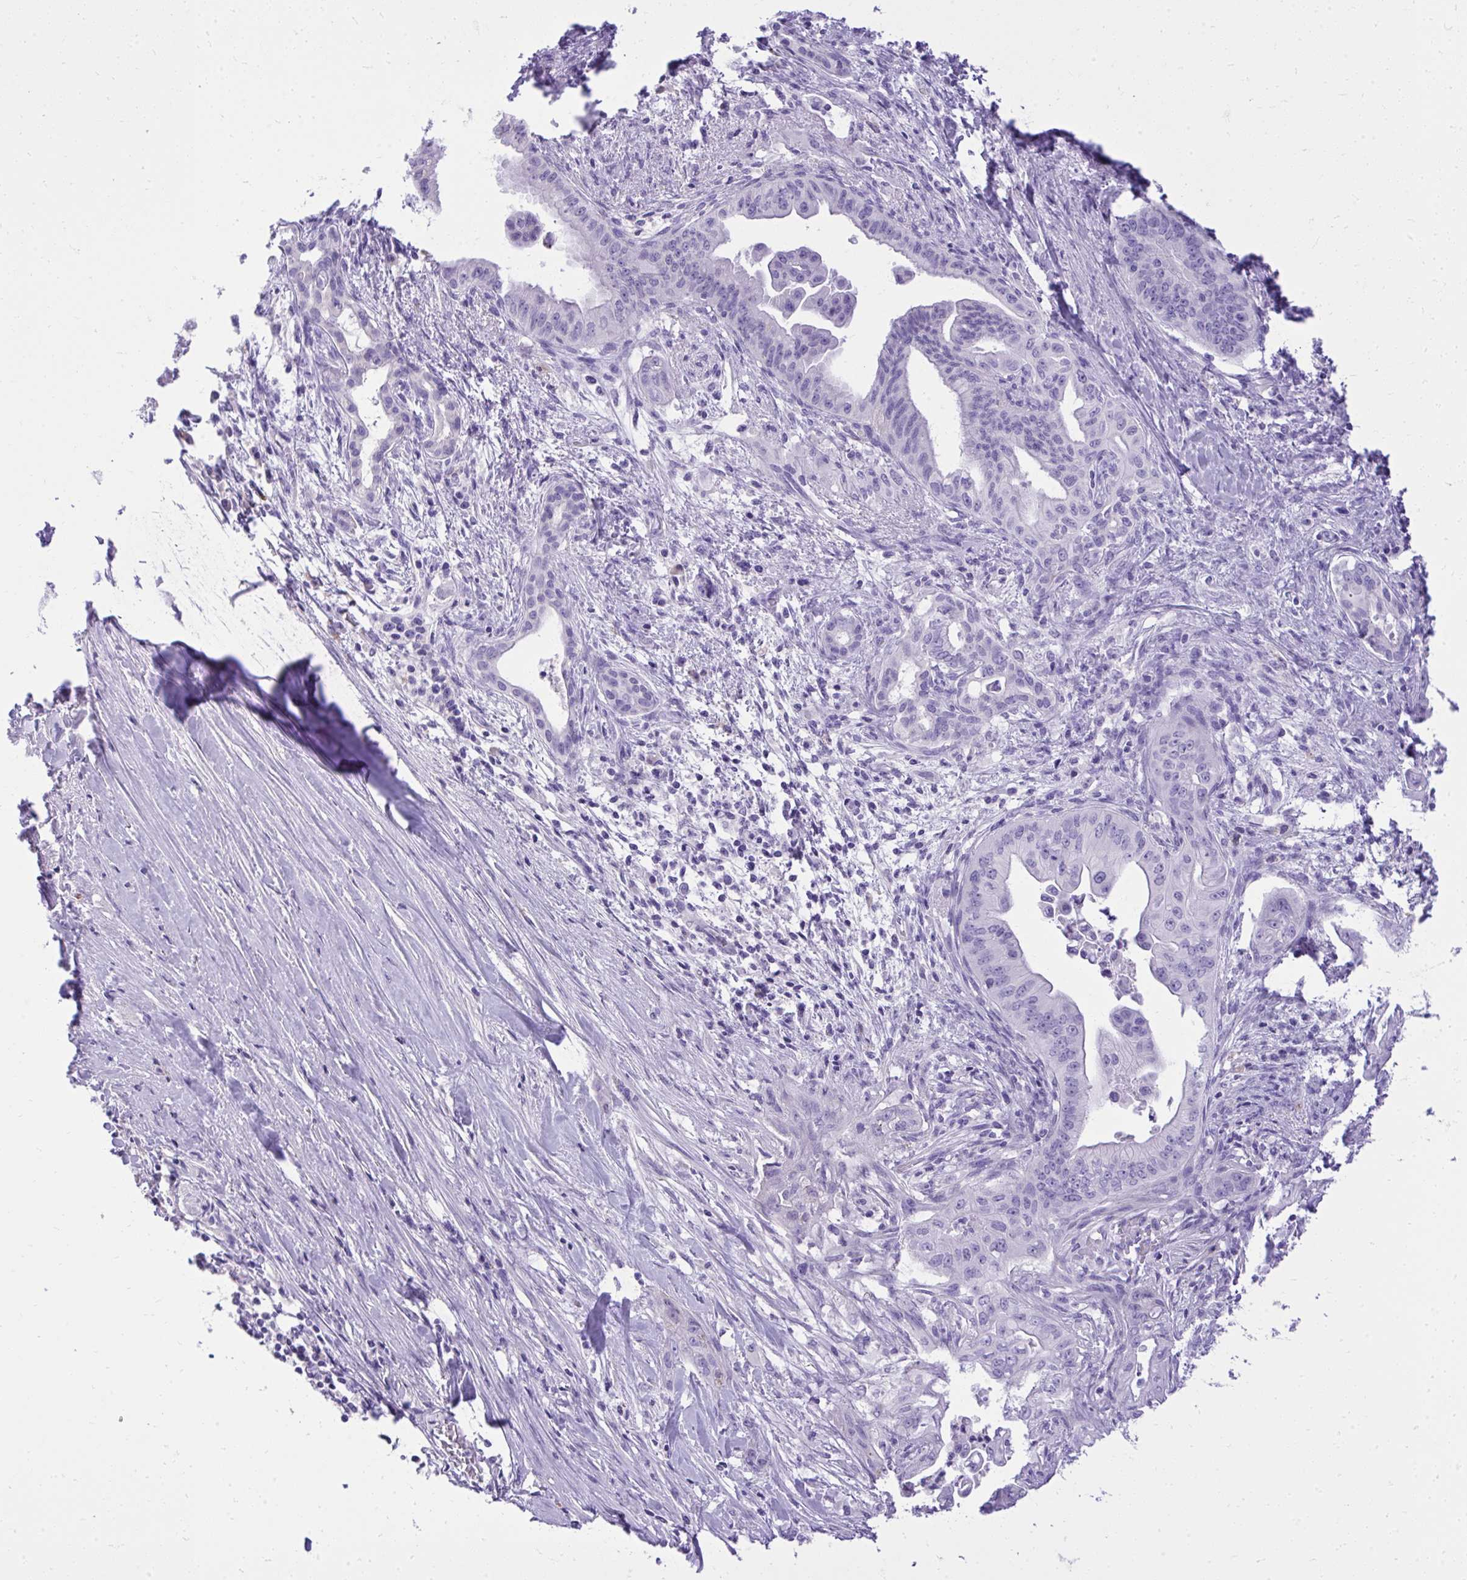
{"staining": {"intensity": "negative", "quantity": "none", "location": "none"}, "tissue": "pancreatic cancer", "cell_type": "Tumor cells", "image_type": "cancer", "snomed": [{"axis": "morphology", "description": "Adenocarcinoma, NOS"}, {"axis": "topography", "description": "Pancreas"}], "caption": "Immunohistochemical staining of adenocarcinoma (pancreatic) demonstrates no significant positivity in tumor cells.", "gene": "ST6GALNAC3", "patient": {"sex": "male", "age": 58}}